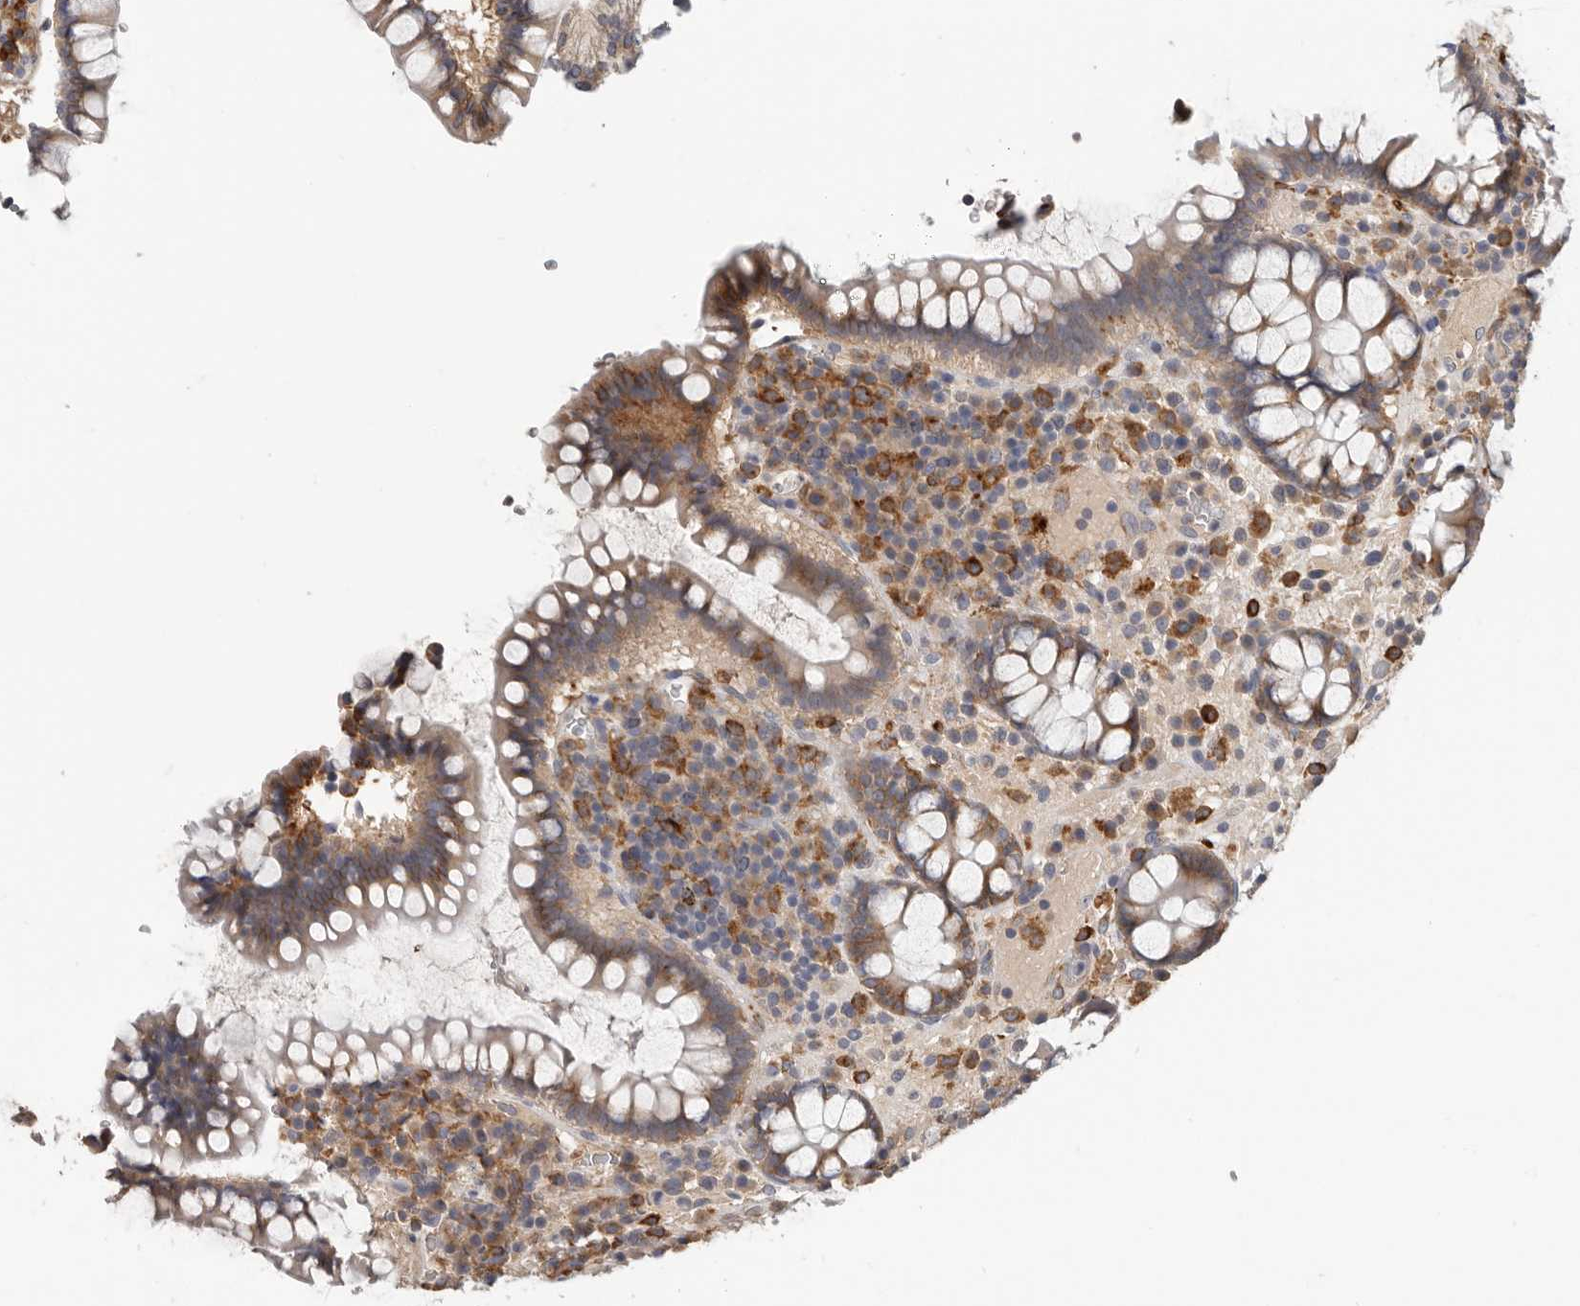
{"staining": {"intensity": "negative", "quantity": "none", "location": "none"}, "tissue": "colon", "cell_type": "Endothelial cells", "image_type": "normal", "snomed": [{"axis": "morphology", "description": "Normal tissue, NOS"}, {"axis": "topography", "description": "Colon"}], "caption": "This is a image of immunohistochemistry (IHC) staining of normal colon, which shows no positivity in endothelial cells.", "gene": "TFRC", "patient": {"sex": "female", "age": 79}}